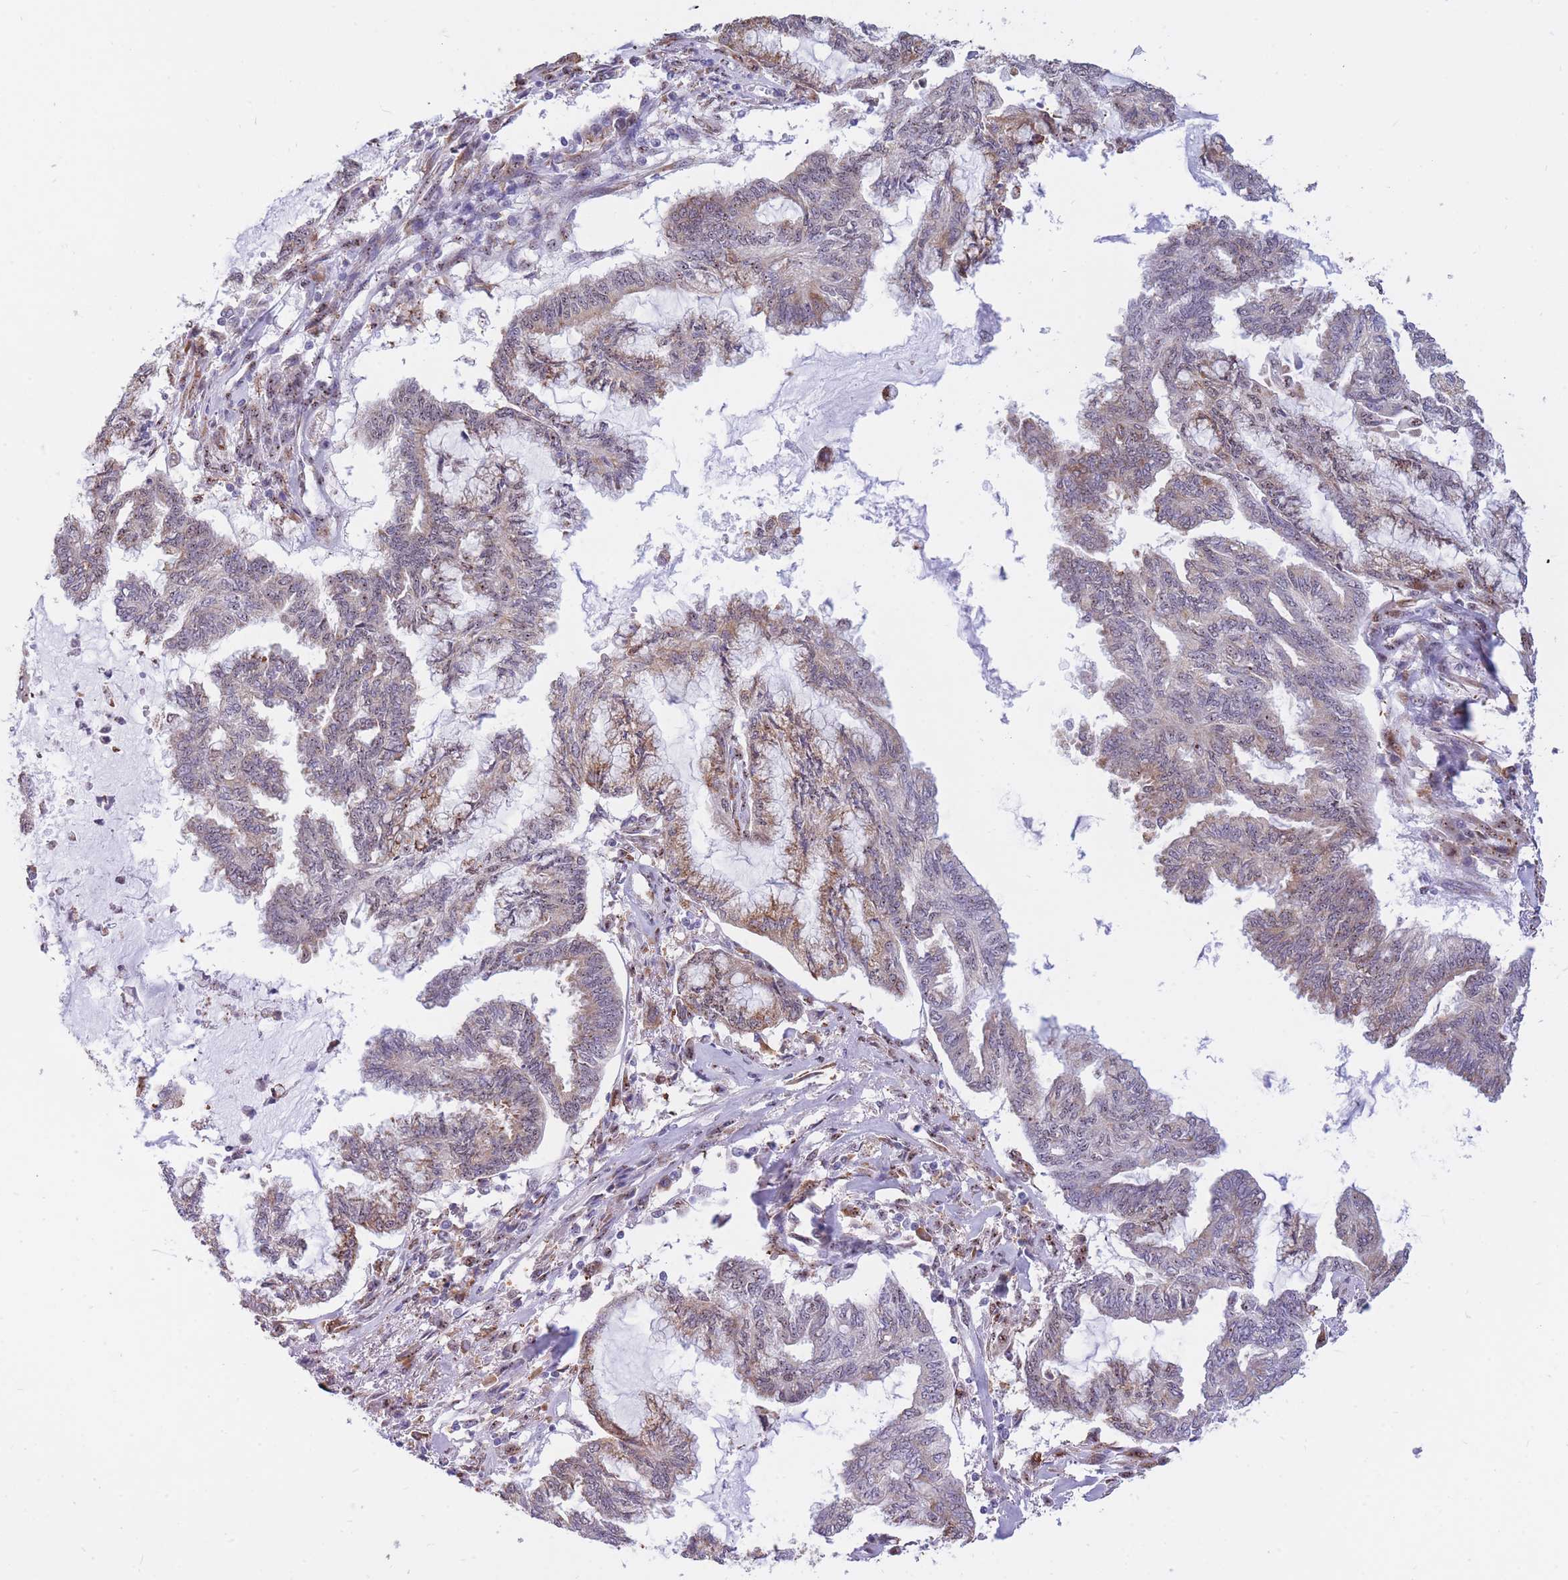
{"staining": {"intensity": "moderate", "quantity": "25%-75%", "location": "cytoplasmic/membranous"}, "tissue": "endometrial cancer", "cell_type": "Tumor cells", "image_type": "cancer", "snomed": [{"axis": "morphology", "description": "Adenocarcinoma, NOS"}, {"axis": "topography", "description": "Endometrium"}], "caption": "A micrograph of human adenocarcinoma (endometrial) stained for a protein displays moderate cytoplasmic/membranous brown staining in tumor cells. (IHC, brightfield microscopy, high magnification).", "gene": "FAM153A", "patient": {"sex": "female", "age": 86}}